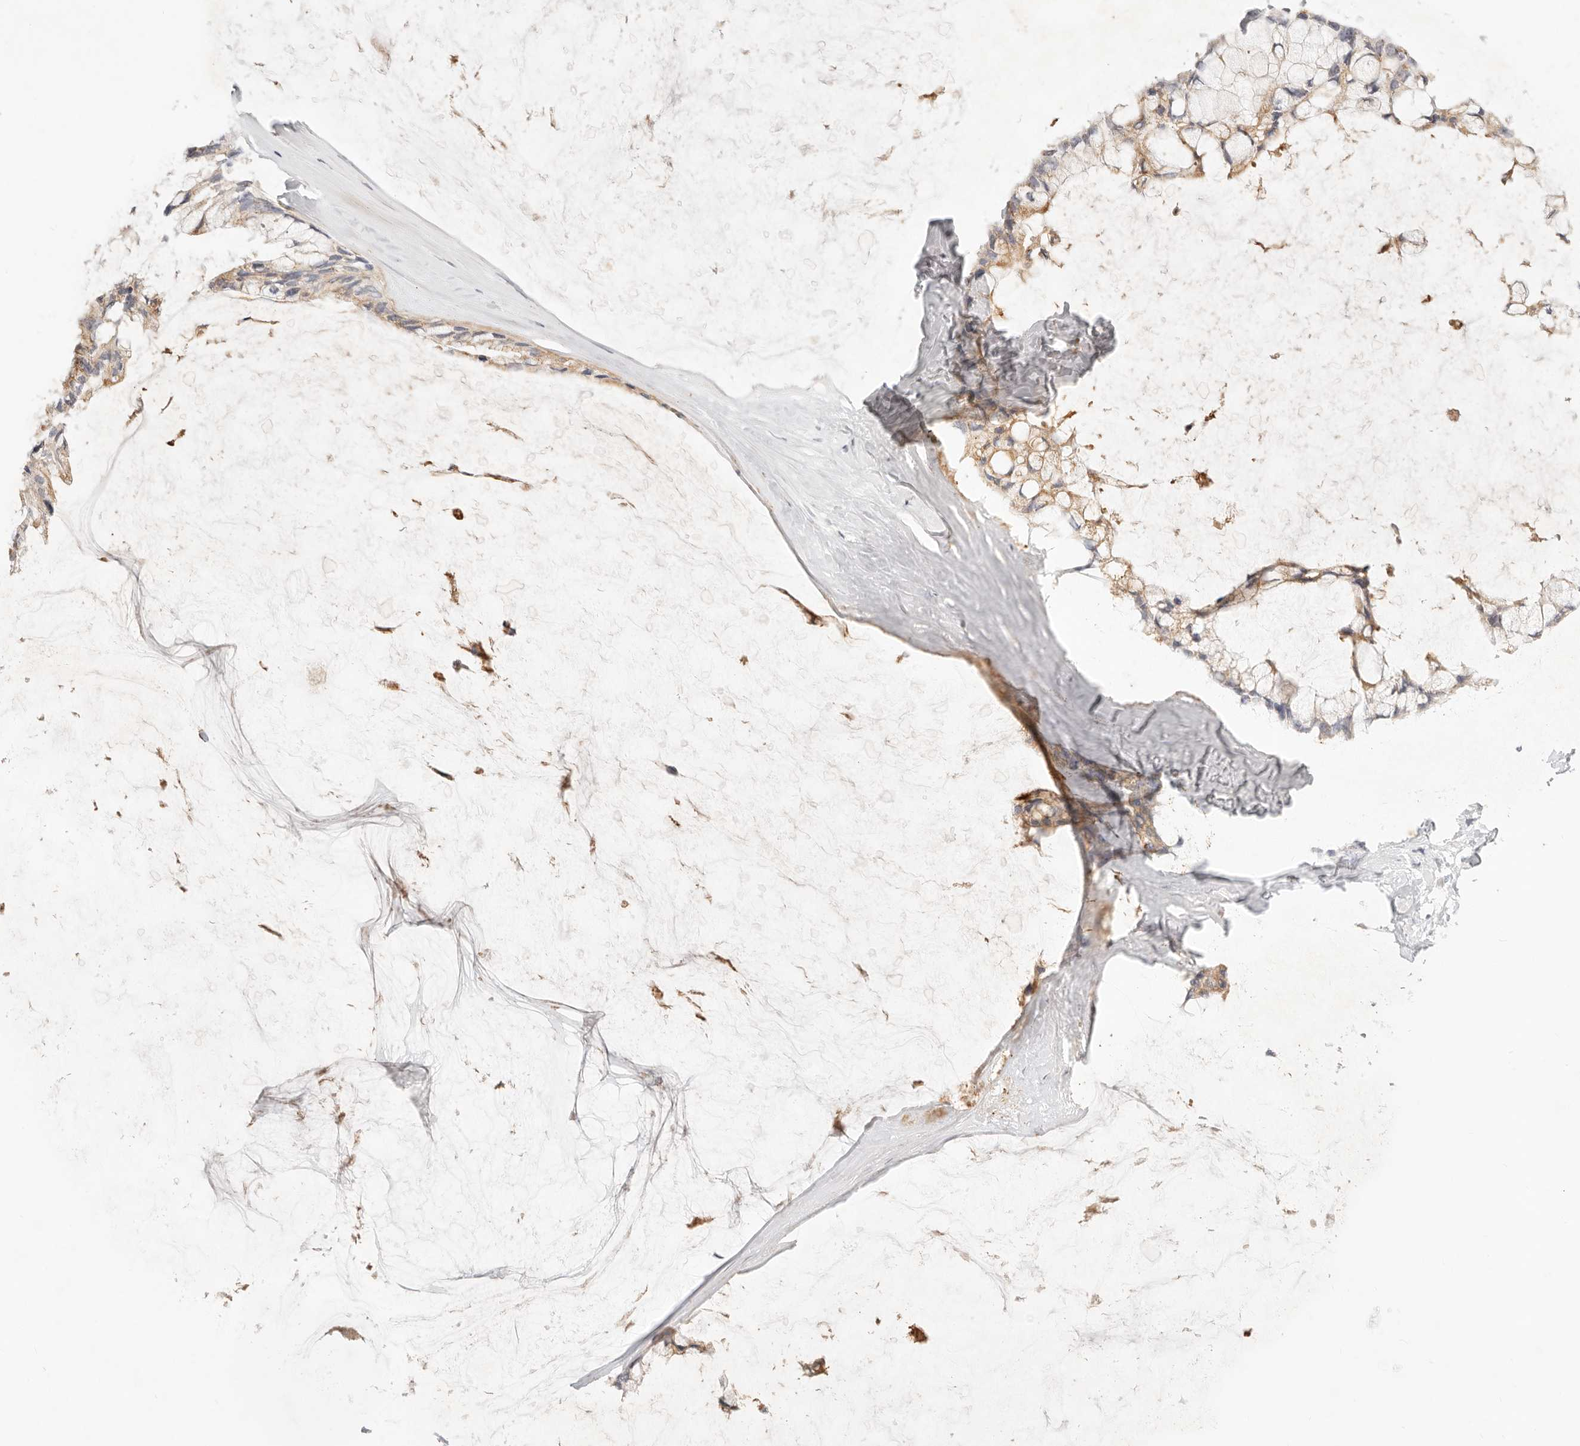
{"staining": {"intensity": "weak", "quantity": "25%-75%", "location": "cytoplasmic/membranous"}, "tissue": "ovarian cancer", "cell_type": "Tumor cells", "image_type": "cancer", "snomed": [{"axis": "morphology", "description": "Cystadenocarcinoma, mucinous, NOS"}, {"axis": "topography", "description": "Ovary"}], "caption": "Human mucinous cystadenocarcinoma (ovarian) stained with a brown dye displays weak cytoplasmic/membranous positive positivity in about 25%-75% of tumor cells.", "gene": "ACOX1", "patient": {"sex": "female", "age": 39}}